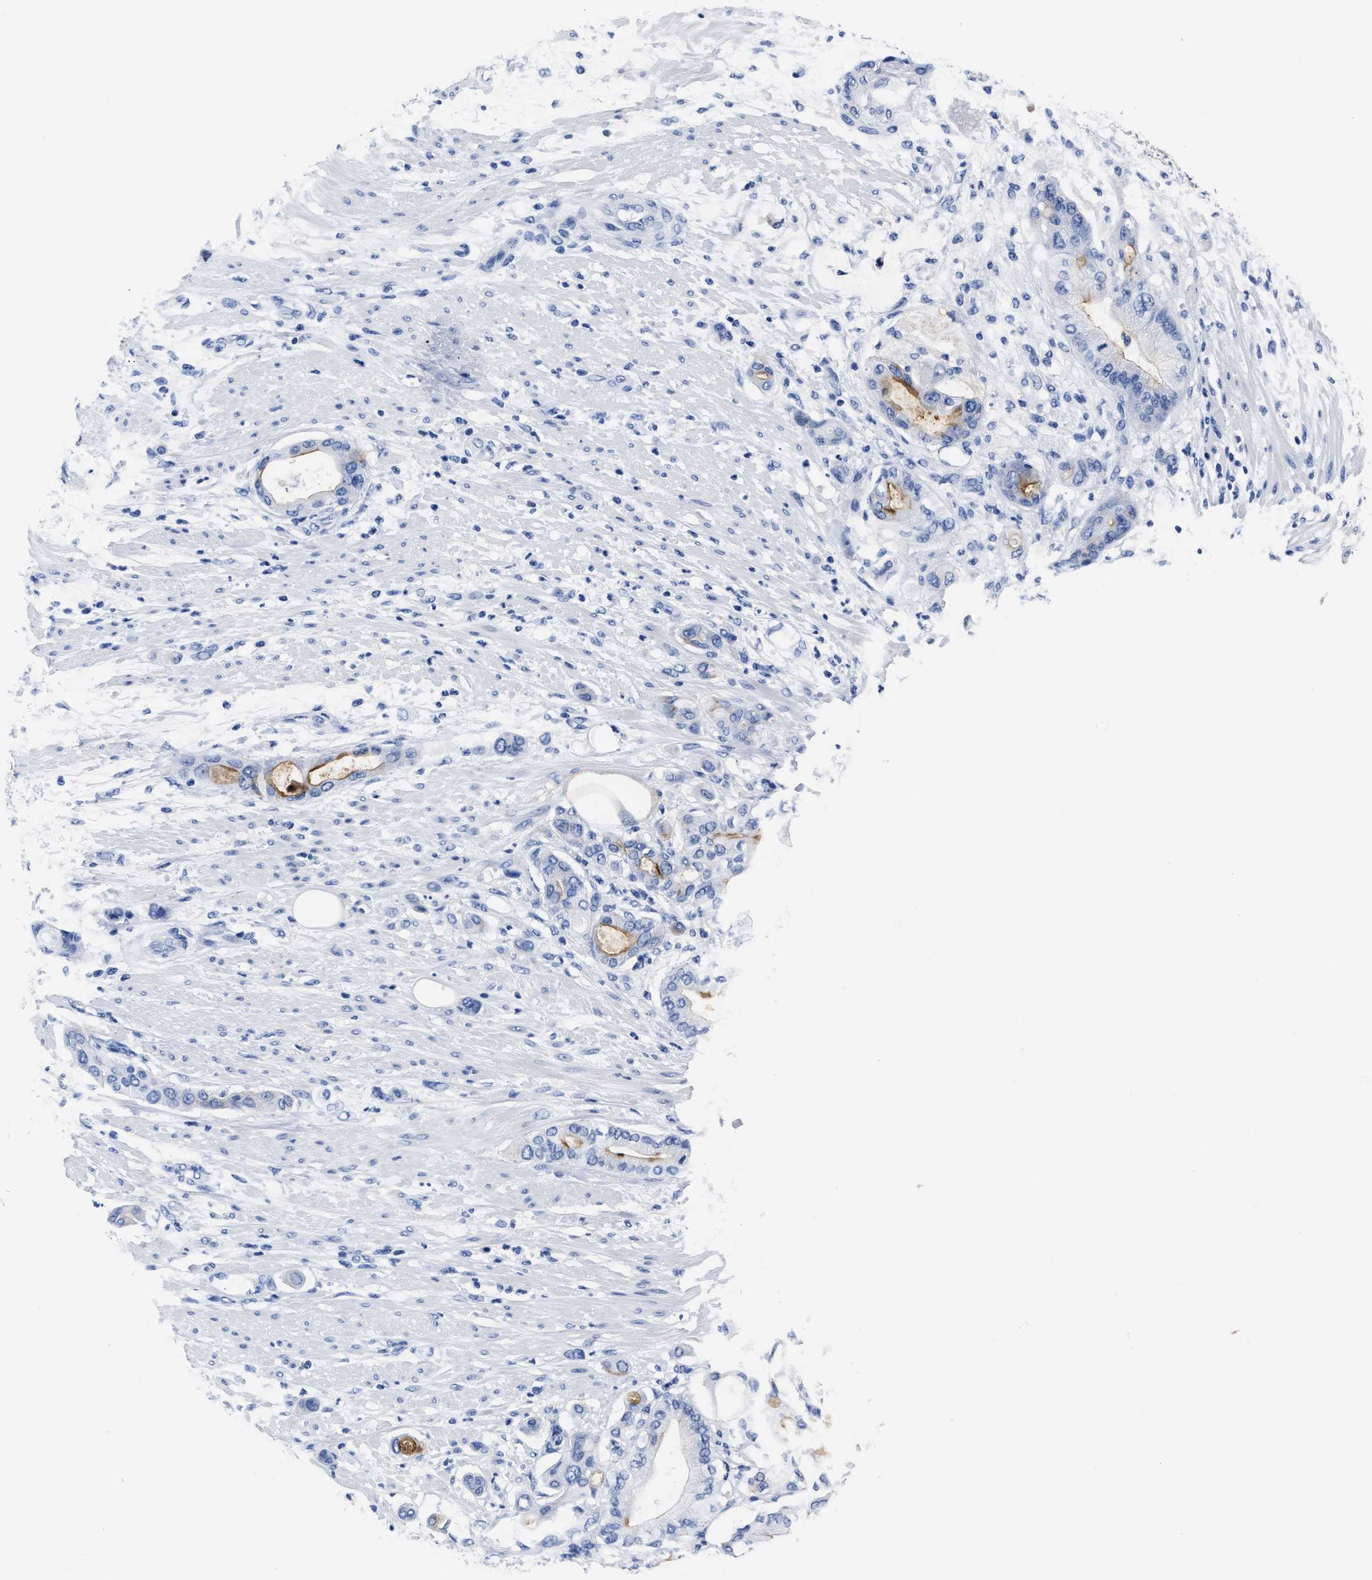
{"staining": {"intensity": "moderate", "quantity": "<25%", "location": "cytoplasmic/membranous"}, "tissue": "pancreatic cancer", "cell_type": "Tumor cells", "image_type": "cancer", "snomed": [{"axis": "morphology", "description": "Adenocarcinoma, NOS"}, {"axis": "morphology", "description": "Adenocarcinoma, metastatic, NOS"}, {"axis": "topography", "description": "Lymph node"}, {"axis": "topography", "description": "Pancreas"}, {"axis": "topography", "description": "Duodenum"}], "caption": "Protein analysis of metastatic adenocarcinoma (pancreatic) tissue exhibits moderate cytoplasmic/membranous expression in approximately <25% of tumor cells.", "gene": "ALPG", "patient": {"sex": "female", "age": 64}}